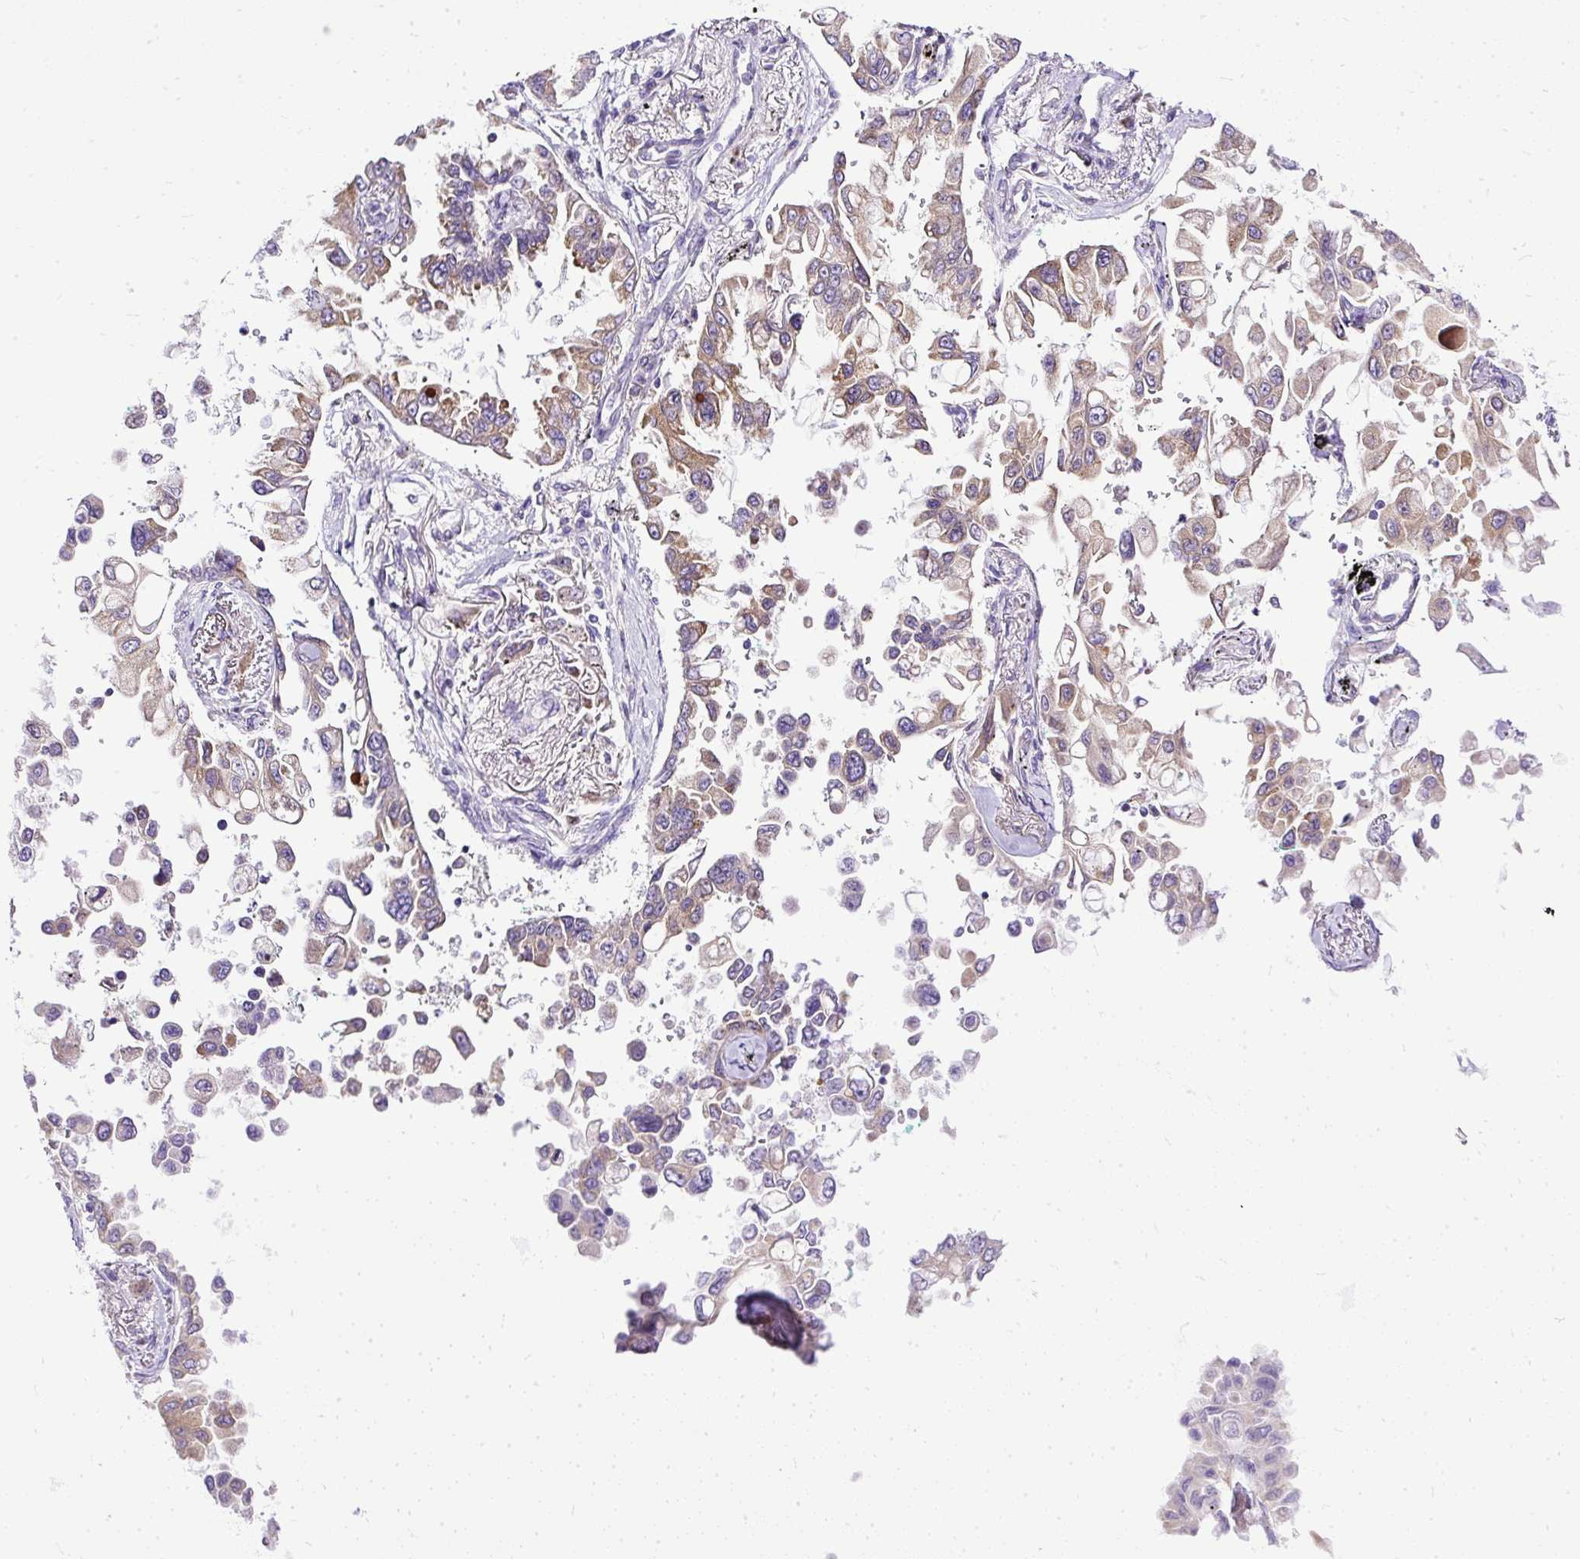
{"staining": {"intensity": "weak", "quantity": ">75%", "location": "cytoplasmic/membranous"}, "tissue": "lung cancer", "cell_type": "Tumor cells", "image_type": "cancer", "snomed": [{"axis": "morphology", "description": "Adenocarcinoma, NOS"}, {"axis": "topography", "description": "Lung"}], "caption": "Protein staining of lung adenocarcinoma tissue demonstrates weak cytoplasmic/membranous positivity in approximately >75% of tumor cells.", "gene": "AMFR", "patient": {"sex": "female", "age": 67}}